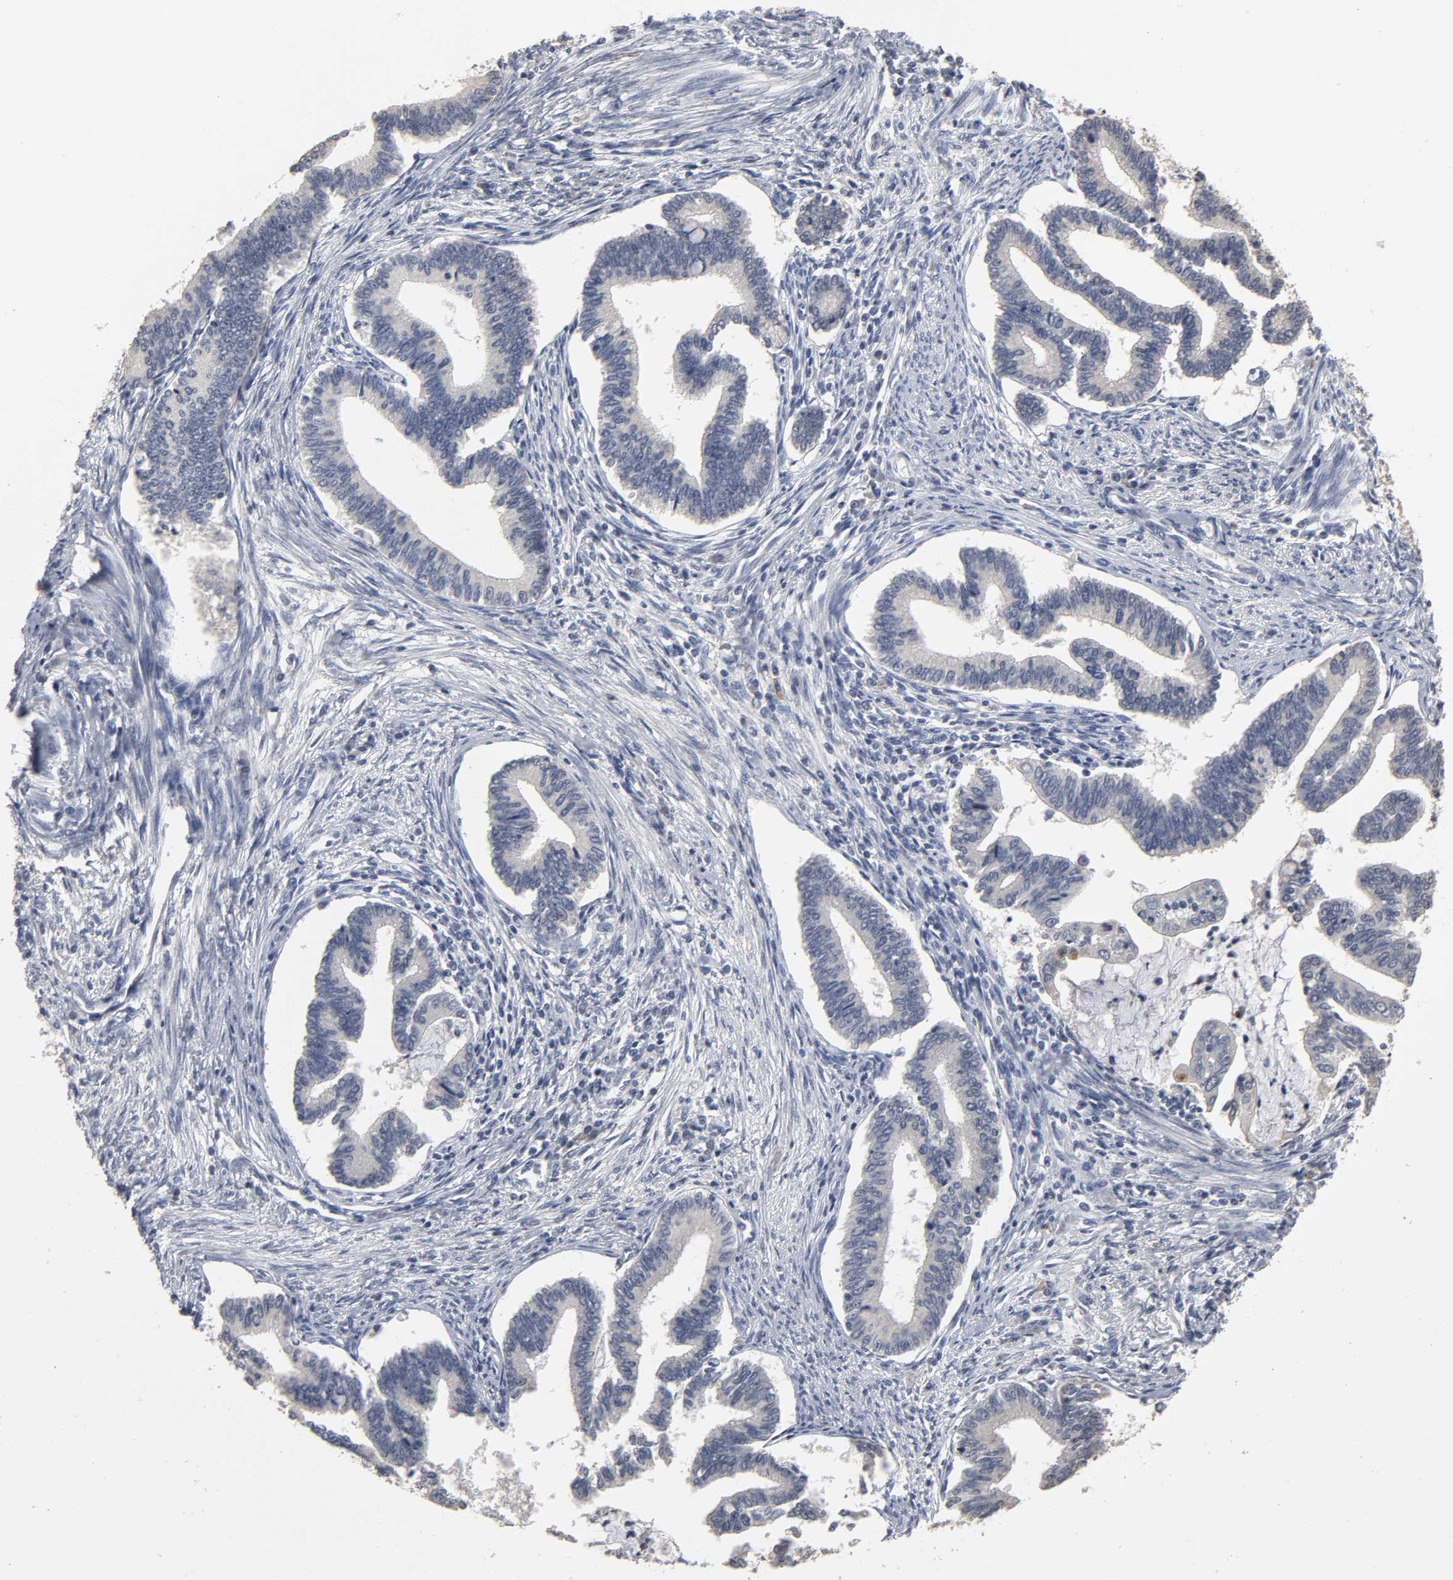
{"staining": {"intensity": "negative", "quantity": "none", "location": "none"}, "tissue": "cervical cancer", "cell_type": "Tumor cells", "image_type": "cancer", "snomed": [{"axis": "morphology", "description": "Adenocarcinoma, NOS"}, {"axis": "topography", "description": "Cervix"}], "caption": "An image of human adenocarcinoma (cervical) is negative for staining in tumor cells. (Stains: DAB (3,3'-diaminobenzidine) immunohistochemistry with hematoxylin counter stain, Microscopy: brightfield microscopy at high magnification).", "gene": "TCAP", "patient": {"sex": "female", "age": 36}}